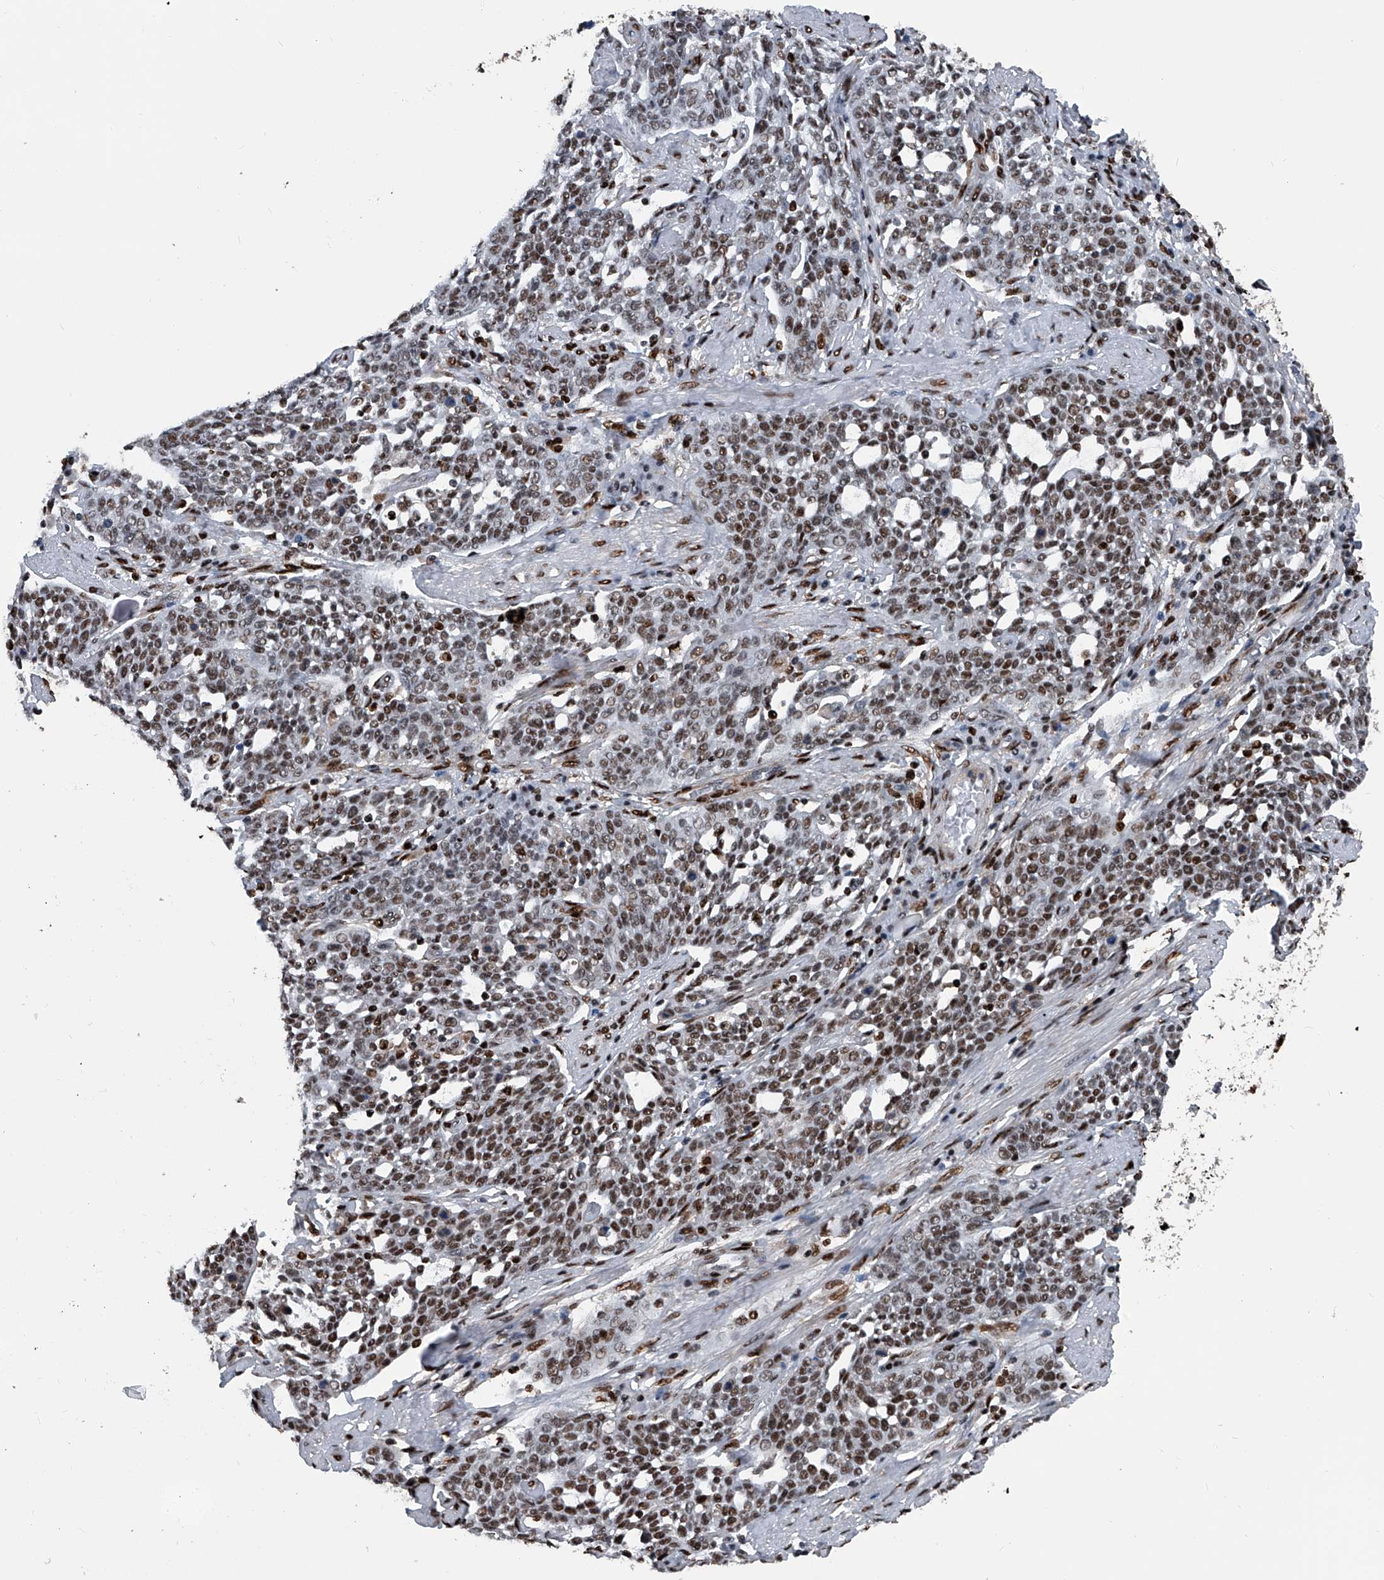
{"staining": {"intensity": "strong", "quantity": "25%-75%", "location": "nuclear"}, "tissue": "cervical cancer", "cell_type": "Tumor cells", "image_type": "cancer", "snomed": [{"axis": "morphology", "description": "Squamous cell carcinoma, NOS"}, {"axis": "topography", "description": "Cervix"}], "caption": "Protein expression analysis of human cervical cancer (squamous cell carcinoma) reveals strong nuclear staining in about 25%-75% of tumor cells.", "gene": "FKBP5", "patient": {"sex": "female", "age": 34}}